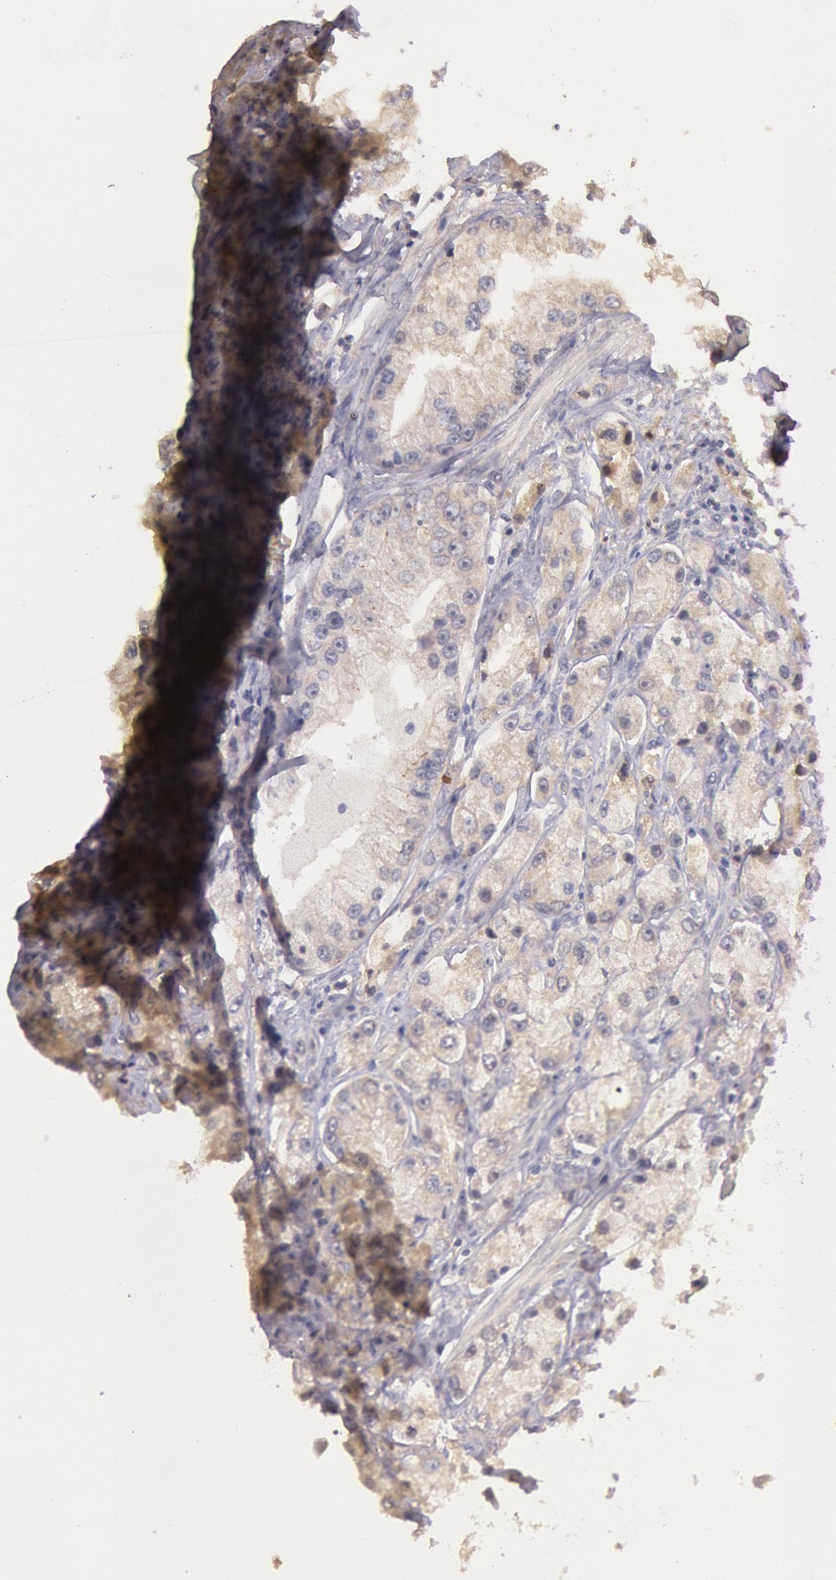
{"staining": {"intensity": "negative", "quantity": "none", "location": "none"}, "tissue": "prostate cancer", "cell_type": "Tumor cells", "image_type": "cancer", "snomed": [{"axis": "morphology", "description": "Adenocarcinoma, Medium grade"}, {"axis": "topography", "description": "Prostate"}], "caption": "Prostate medium-grade adenocarcinoma was stained to show a protein in brown. There is no significant expression in tumor cells.", "gene": "C1R", "patient": {"sex": "male", "age": 72}}